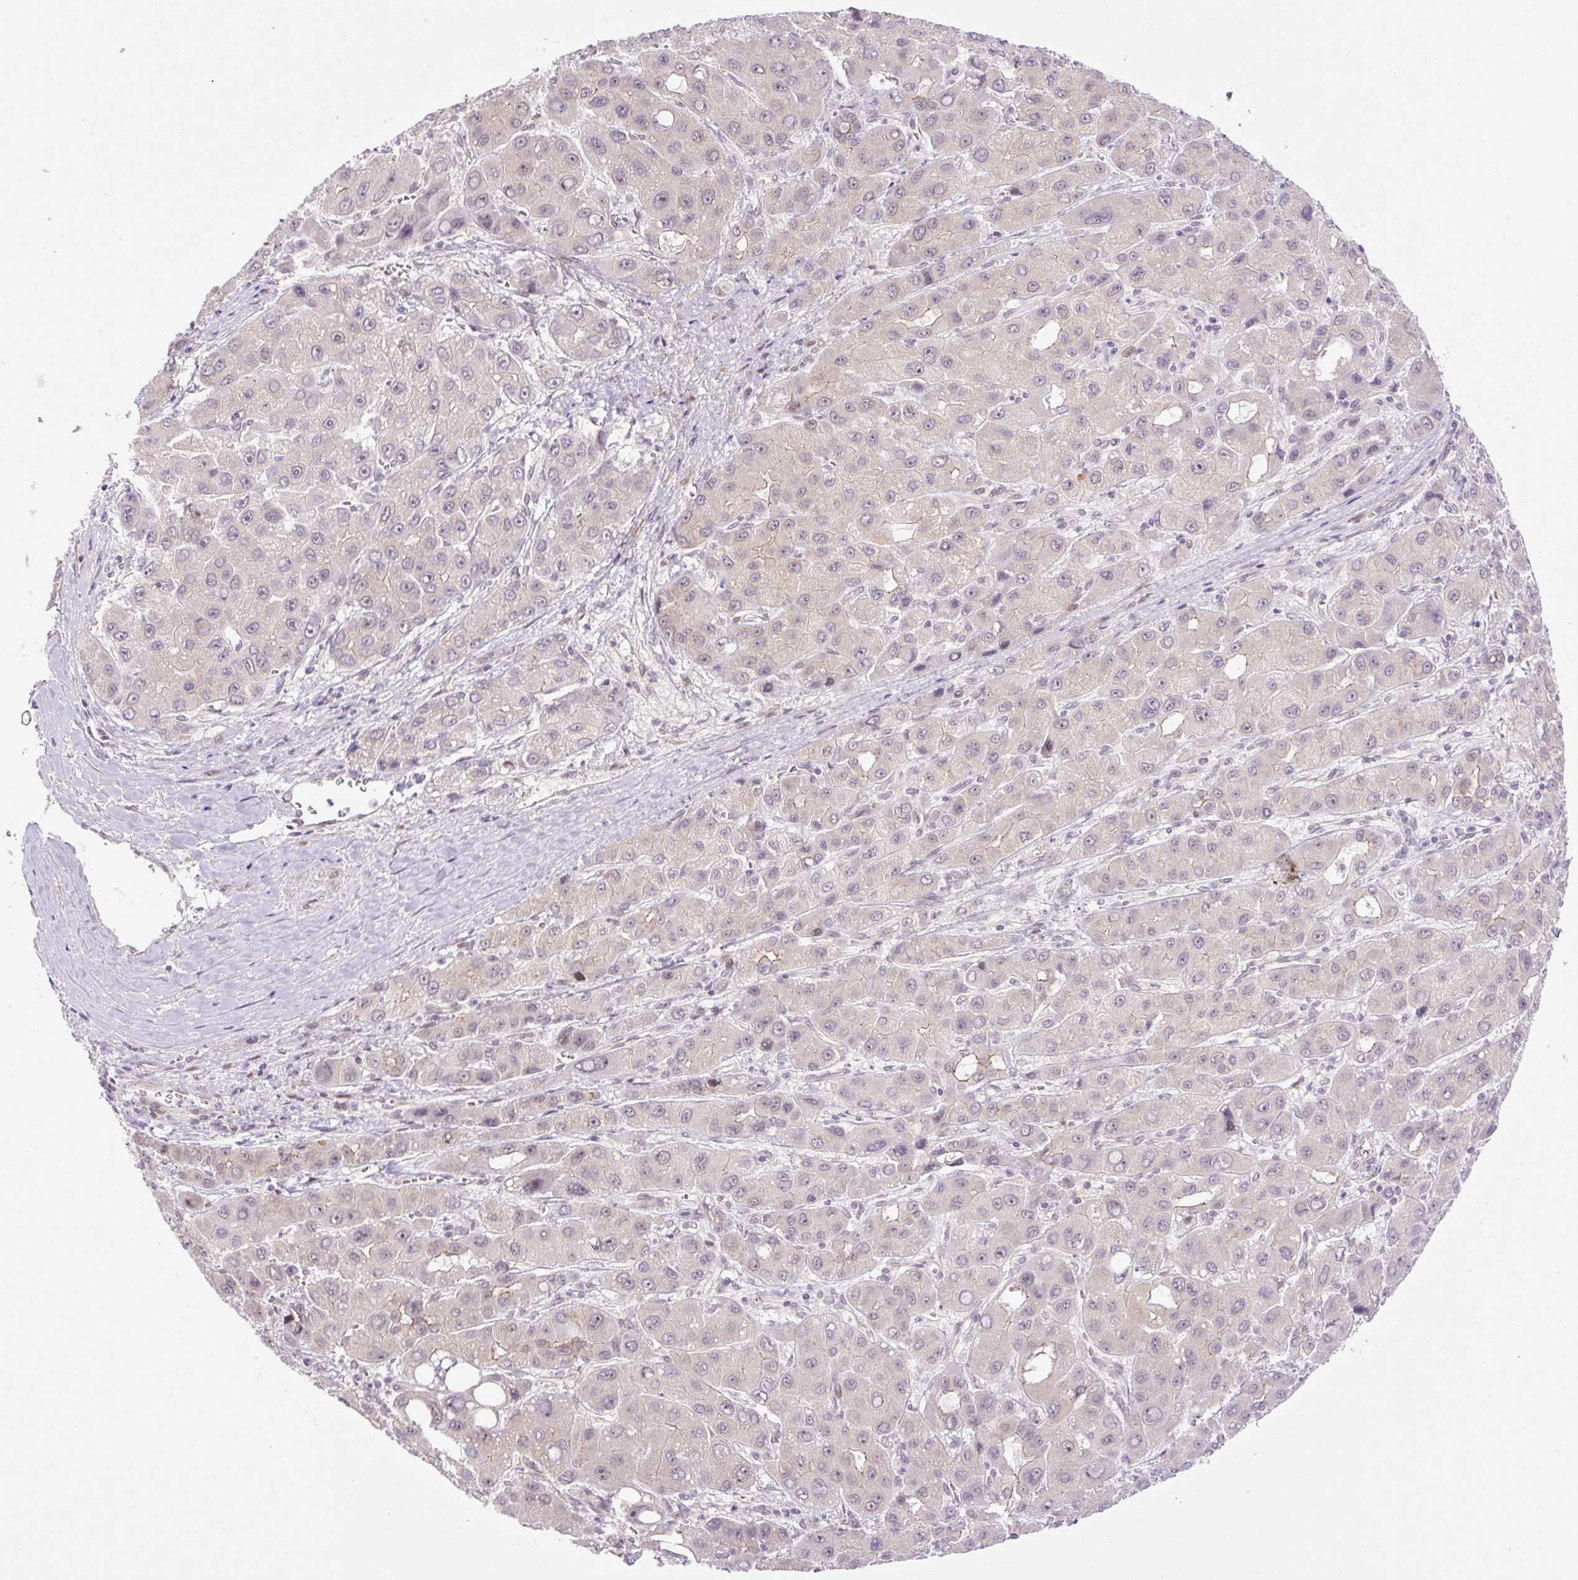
{"staining": {"intensity": "negative", "quantity": "none", "location": "none"}, "tissue": "liver cancer", "cell_type": "Tumor cells", "image_type": "cancer", "snomed": [{"axis": "morphology", "description": "Carcinoma, Hepatocellular, NOS"}, {"axis": "topography", "description": "Liver"}], "caption": "High magnification brightfield microscopy of liver cancer (hepatocellular carcinoma) stained with DAB (3,3'-diaminobenzidine) (brown) and counterstained with hematoxylin (blue): tumor cells show no significant positivity.", "gene": "ICE1", "patient": {"sex": "male", "age": 55}}